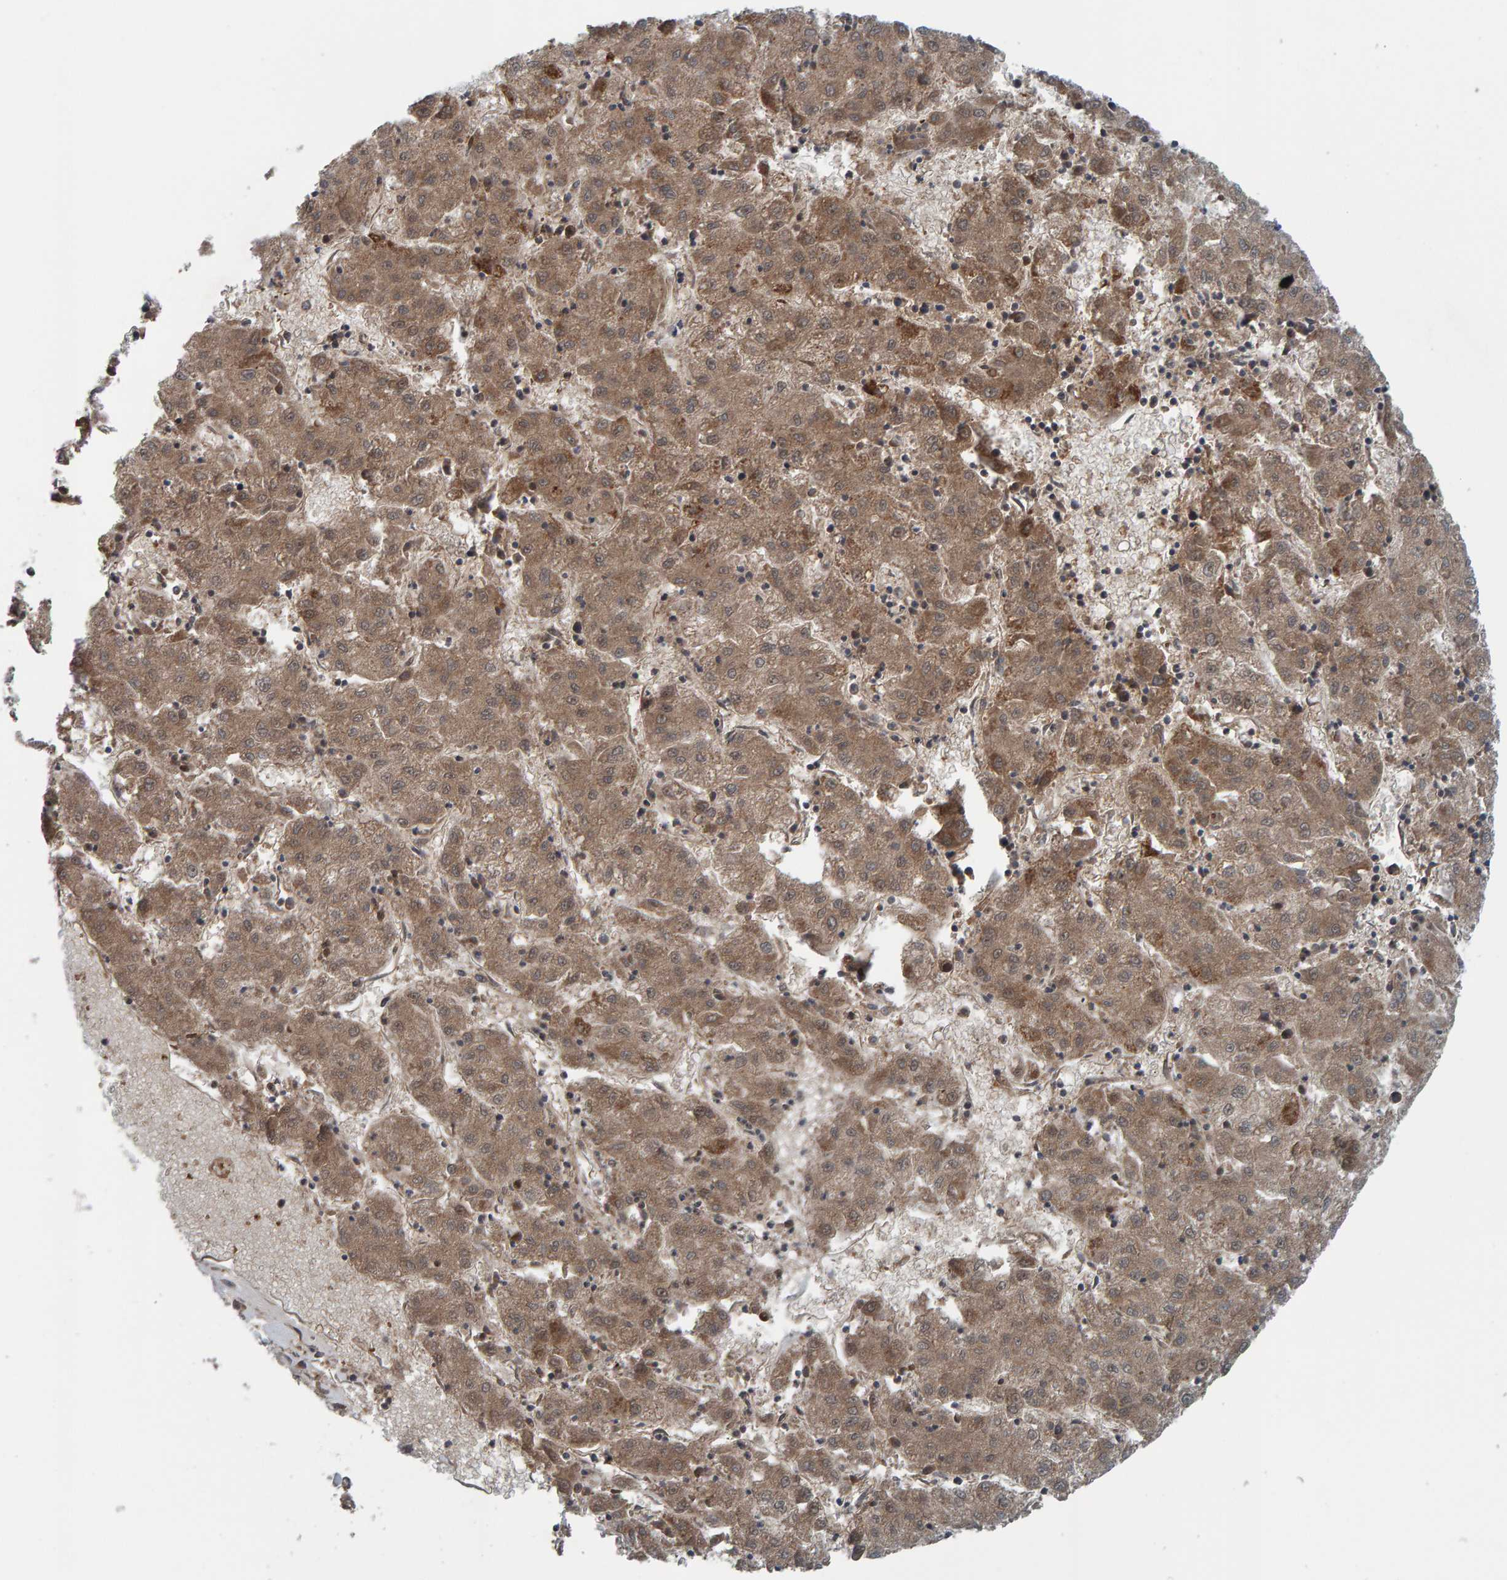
{"staining": {"intensity": "moderate", "quantity": ">75%", "location": "cytoplasmic/membranous"}, "tissue": "liver cancer", "cell_type": "Tumor cells", "image_type": "cancer", "snomed": [{"axis": "morphology", "description": "Carcinoma, Hepatocellular, NOS"}, {"axis": "topography", "description": "Liver"}], "caption": "IHC histopathology image of liver cancer stained for a protein (brown), which shows medium levels of moderate cytoplasmic/membranous positivity in approximately >75% of tumor cells.", "gene": "CUEDC1", "patient": {"sex": "male", "age": 72}}